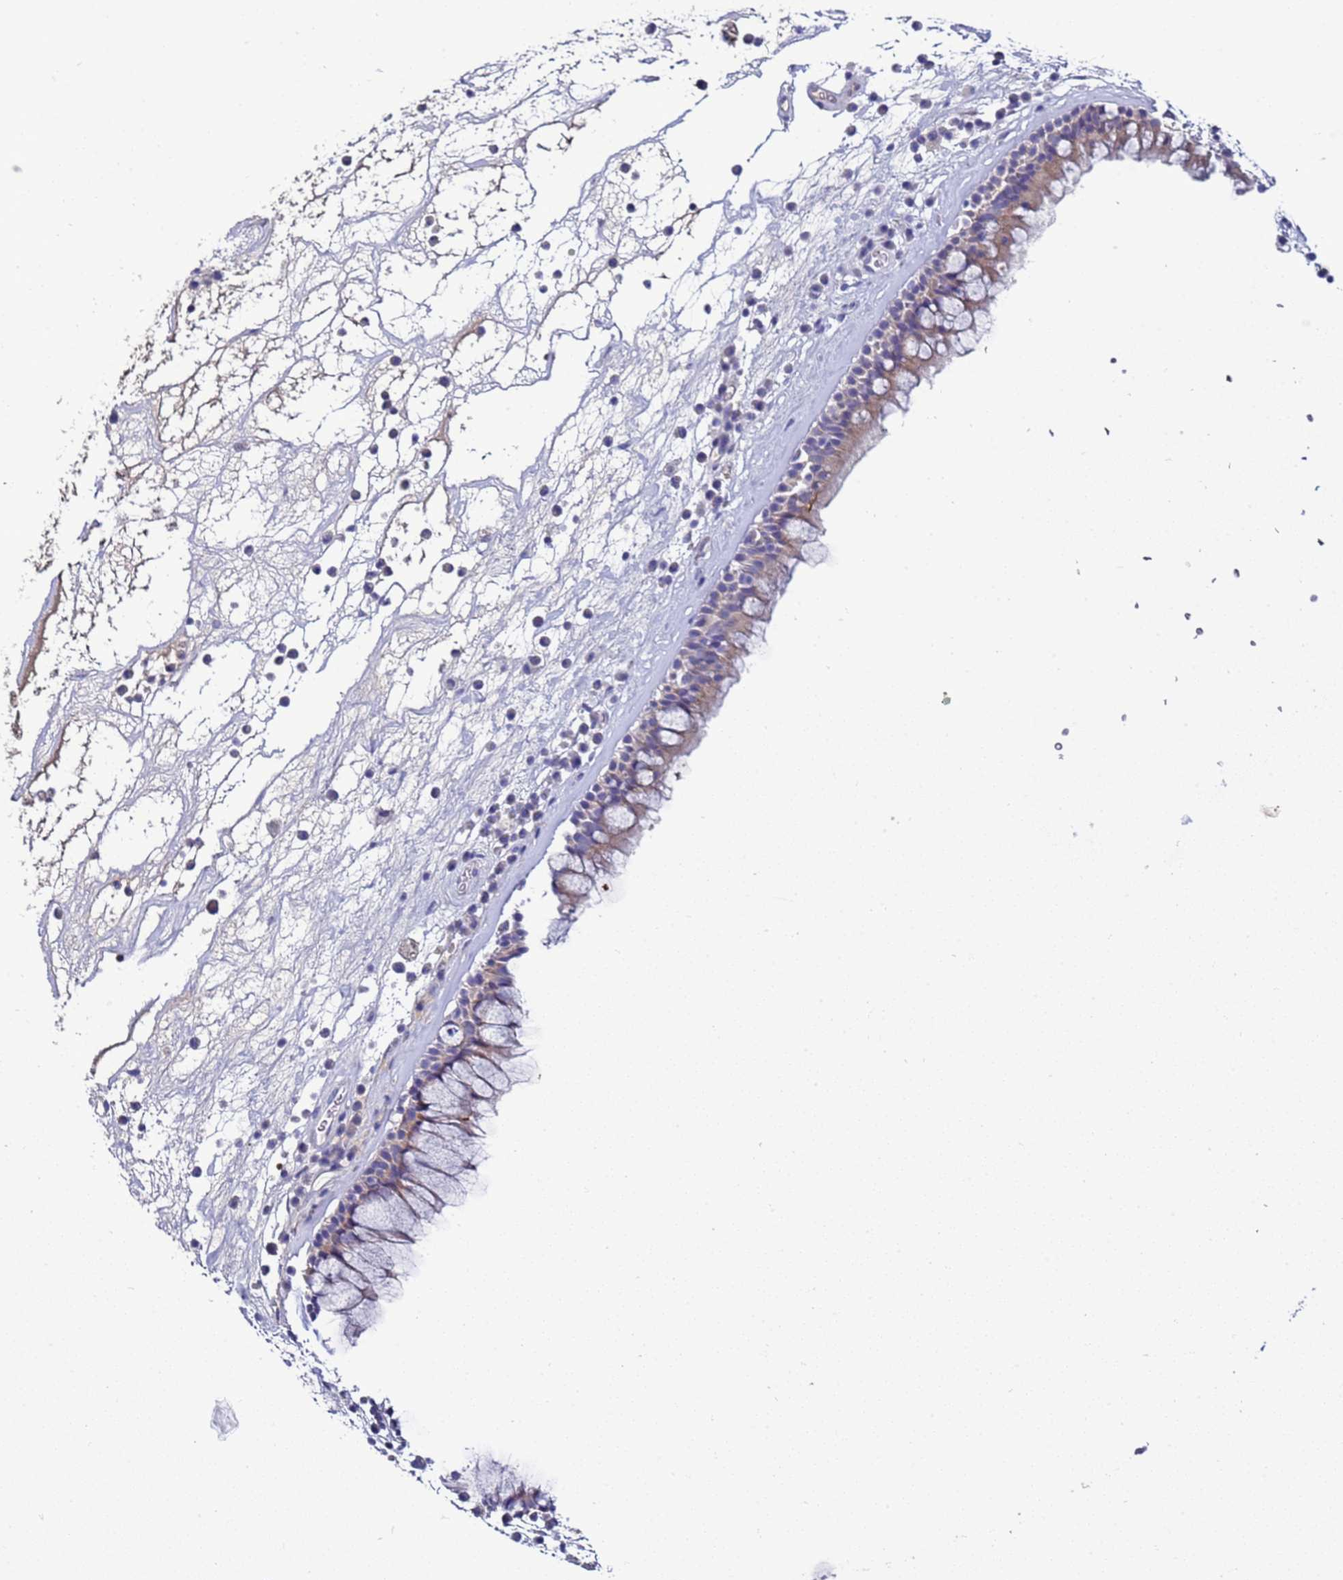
{"staining": {"intensity": "weak", "quantity": "<25%", "location": "cytoplasmic/membranous"}, "tissue": "nasopharynx", "cell_type": "Respiratory epithelial cells", "image_type": "normal", "snomed": [{"axis": "morphology", "description": "Normal tissue, NOS"}, {"axis": "morphology", "description": "Inflammation, NOS"}, {"axis": "topography", "description": "Nasopharynx"}], "caption": "High power microscopy photomicrograph of an immunohistochemistry histopathology image of unremarkable nasopharynx, revealing no significant staining in respiratory epithelial cells.", "gene": "C4orf46", "patient": {"sex": "male", "age": 70}}